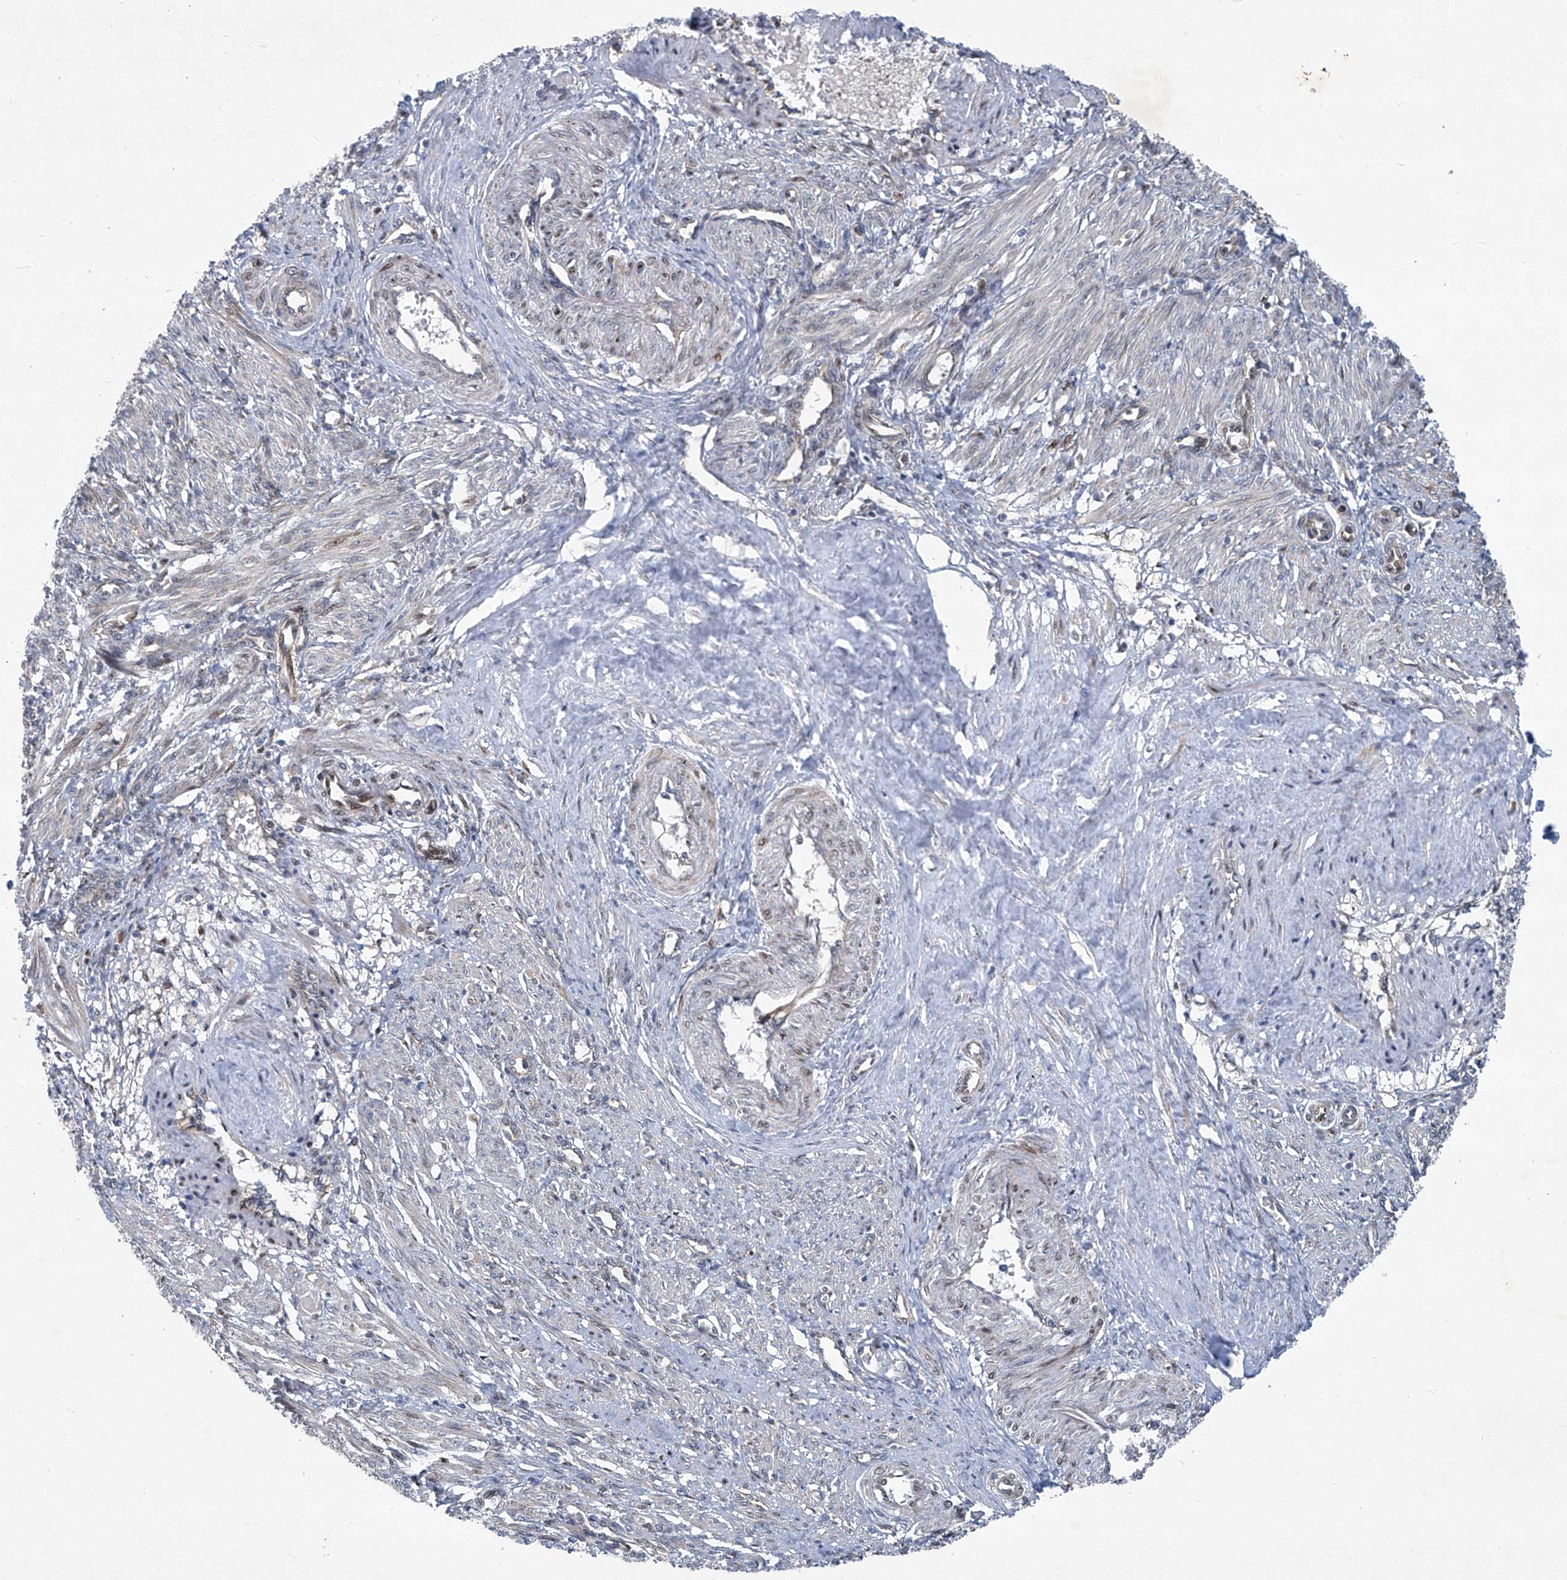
{"staining": {"intensity": "weak", "quantity": "25%-75%", "location": "cytoplasmic/membranous,nuclear"}, "tissue": "smooth muscle", "cell_type": "Smooth muscle cells", "image_type": "normal", "snomed": [{"axis": "morphology", "description": "Normal tissue, NOS"}, {"axis": "topography", "description": "Endometrium"}], "caption": "An image of human smooth muscle stained for a protein reveals weak cytoplasmic/membranous,nuclear brown staining in smooth muscle cells.", "gene": "GPR132", "patient": {"sex": "female", "age": 33}}